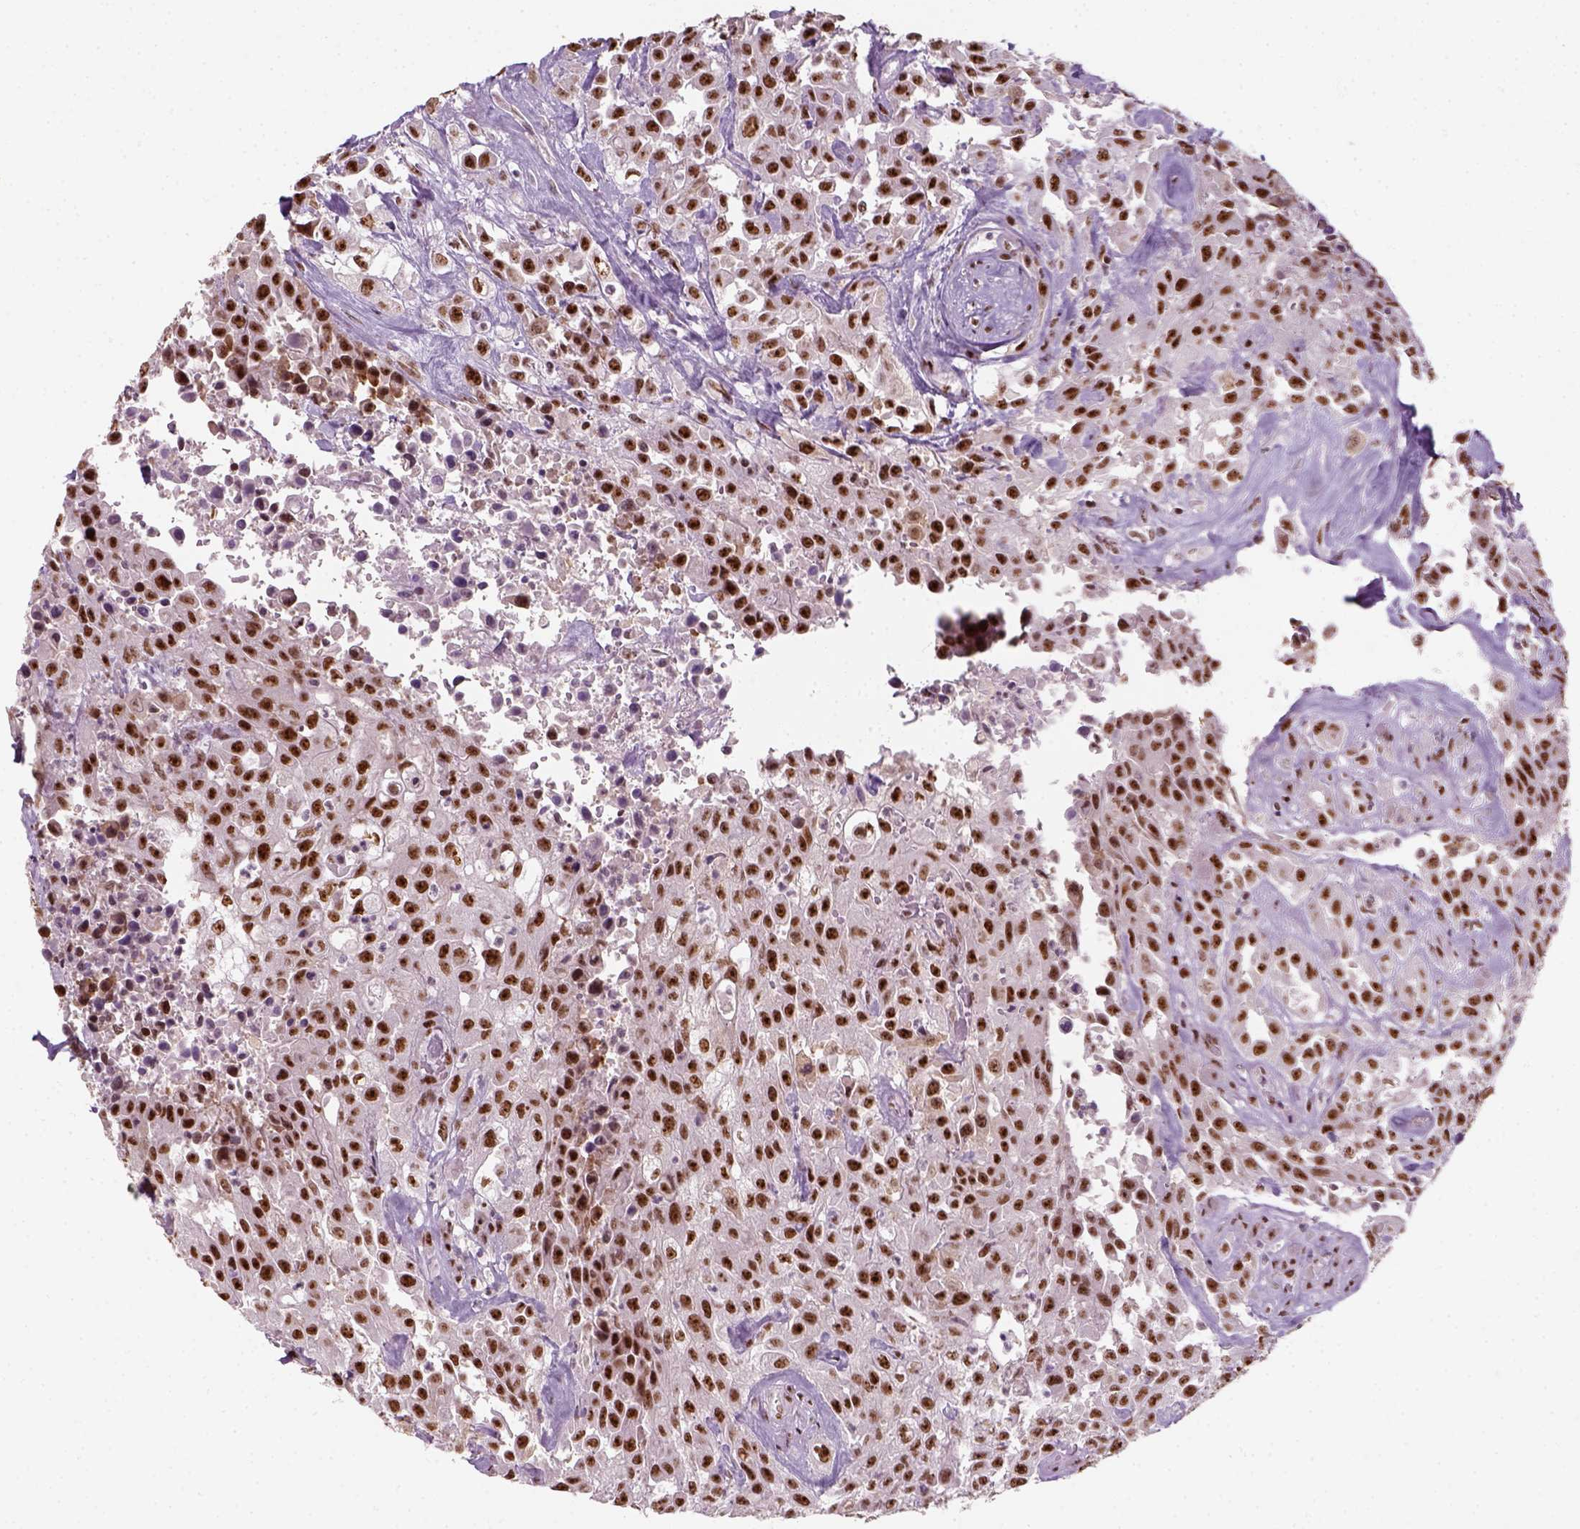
{"staining": {"intensity": "strong", "quantity": ">75%", "location": "nuclear"}, "tissue": "urothelial cancer", "cell_type": "Tumor cells", "image_type": "cancer", "snomed": [{"axis": "morphology", "description": "Urothelial carcinoma, High grade"}, {"axis": "topography", "description": "Urinary bladder"}], "caption": "The immunohistochemical stain labels strong nuclear positivity in tumor cells of urothelial cancer tissue.", "gene": "GTF2F1", "patient": {"sex": "male", "age": 79}}